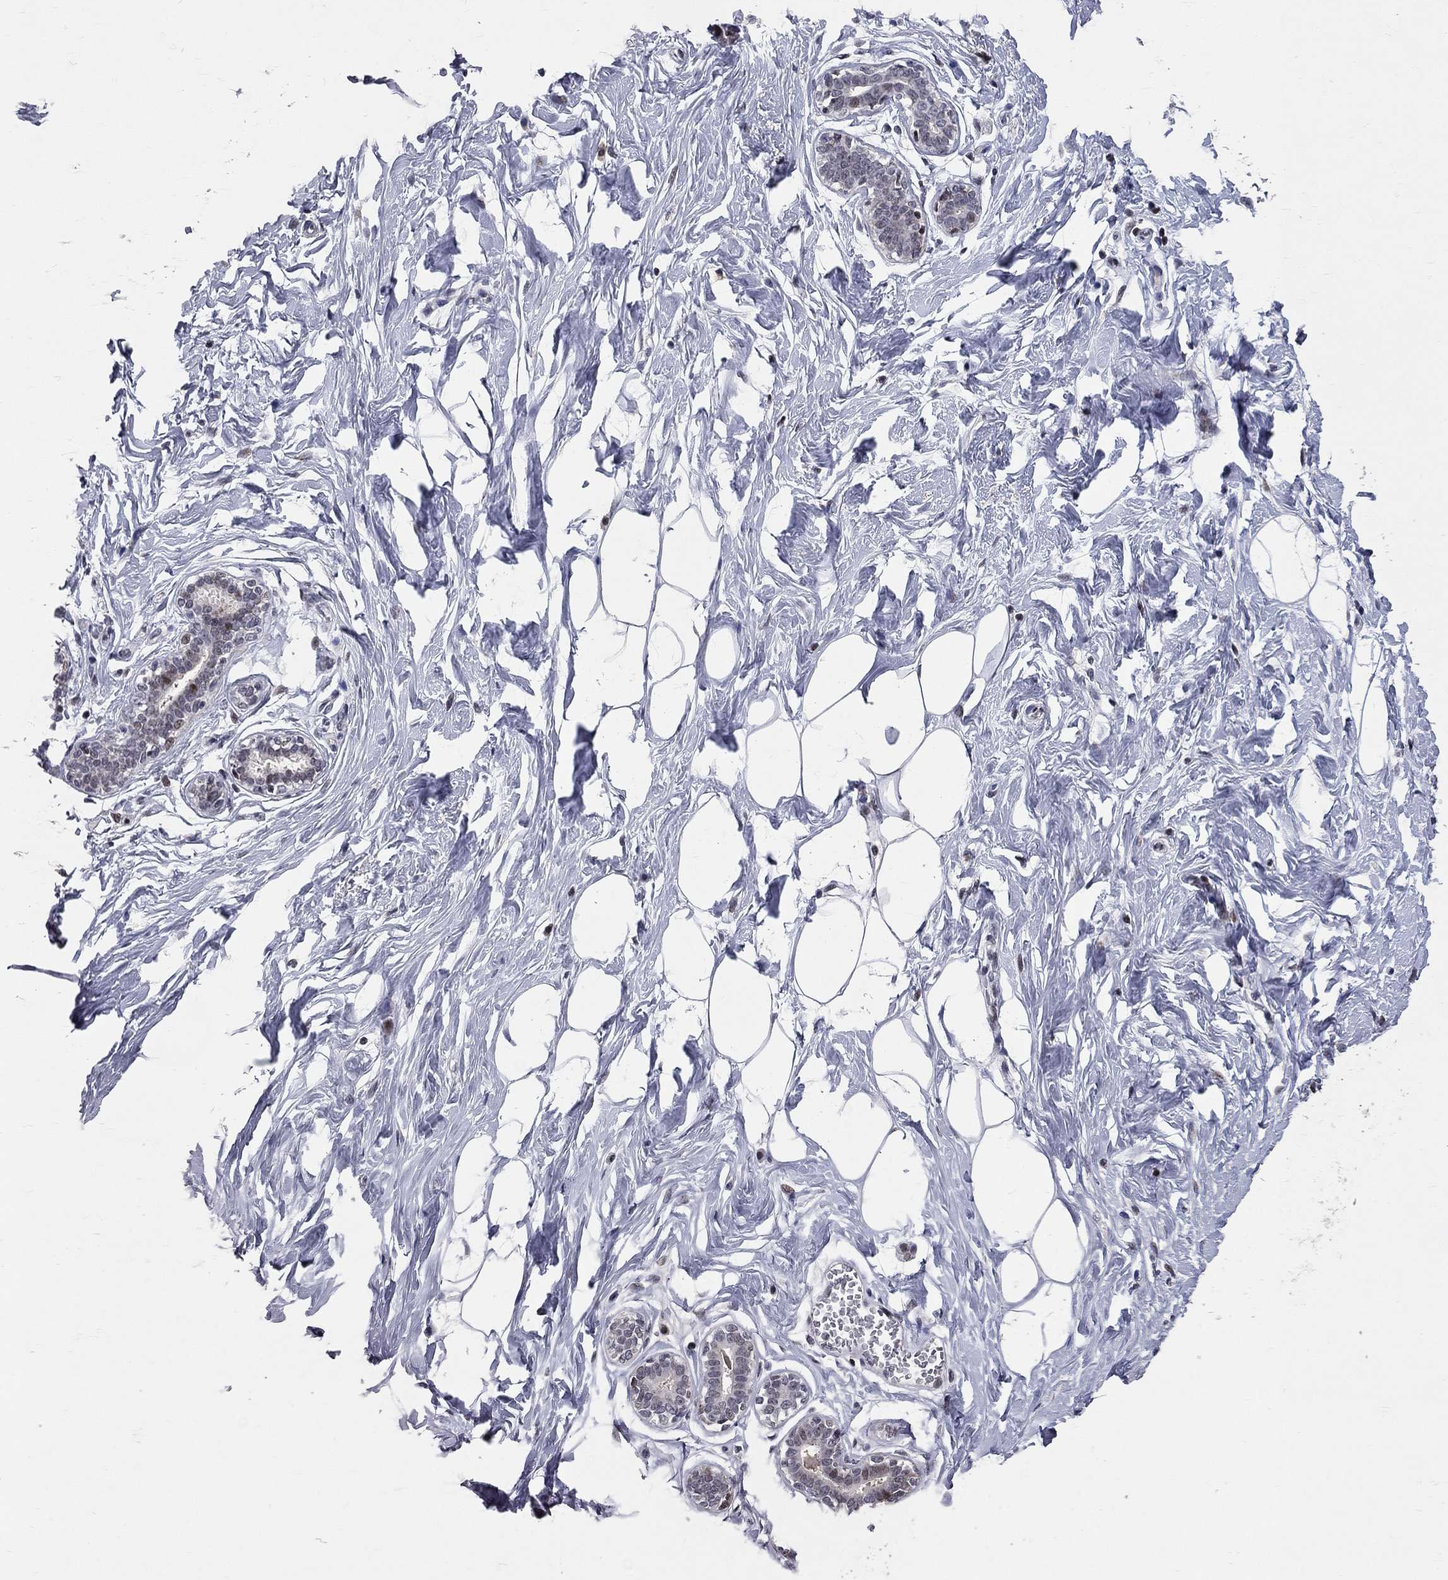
{"staining": {"intensity": "negative", "quantity": "none", "location": "none"}, "tissue": "breast", "cell_type": "Adipocytes", "image_type": "normal", "snomed": [{"axis": "morphology", "description": "Normal tissue, NOS"}, {"axis": "morphology", "description": "Lobular carcinoma, in situ"}, {"axis": "topography", "description": "Breast"}], "caption": "Human breast stained for a protein using IHC shows no positivity in adipocytes.", "gene": "HDAC3", "patient": {"sex": "female", "age": 35}}